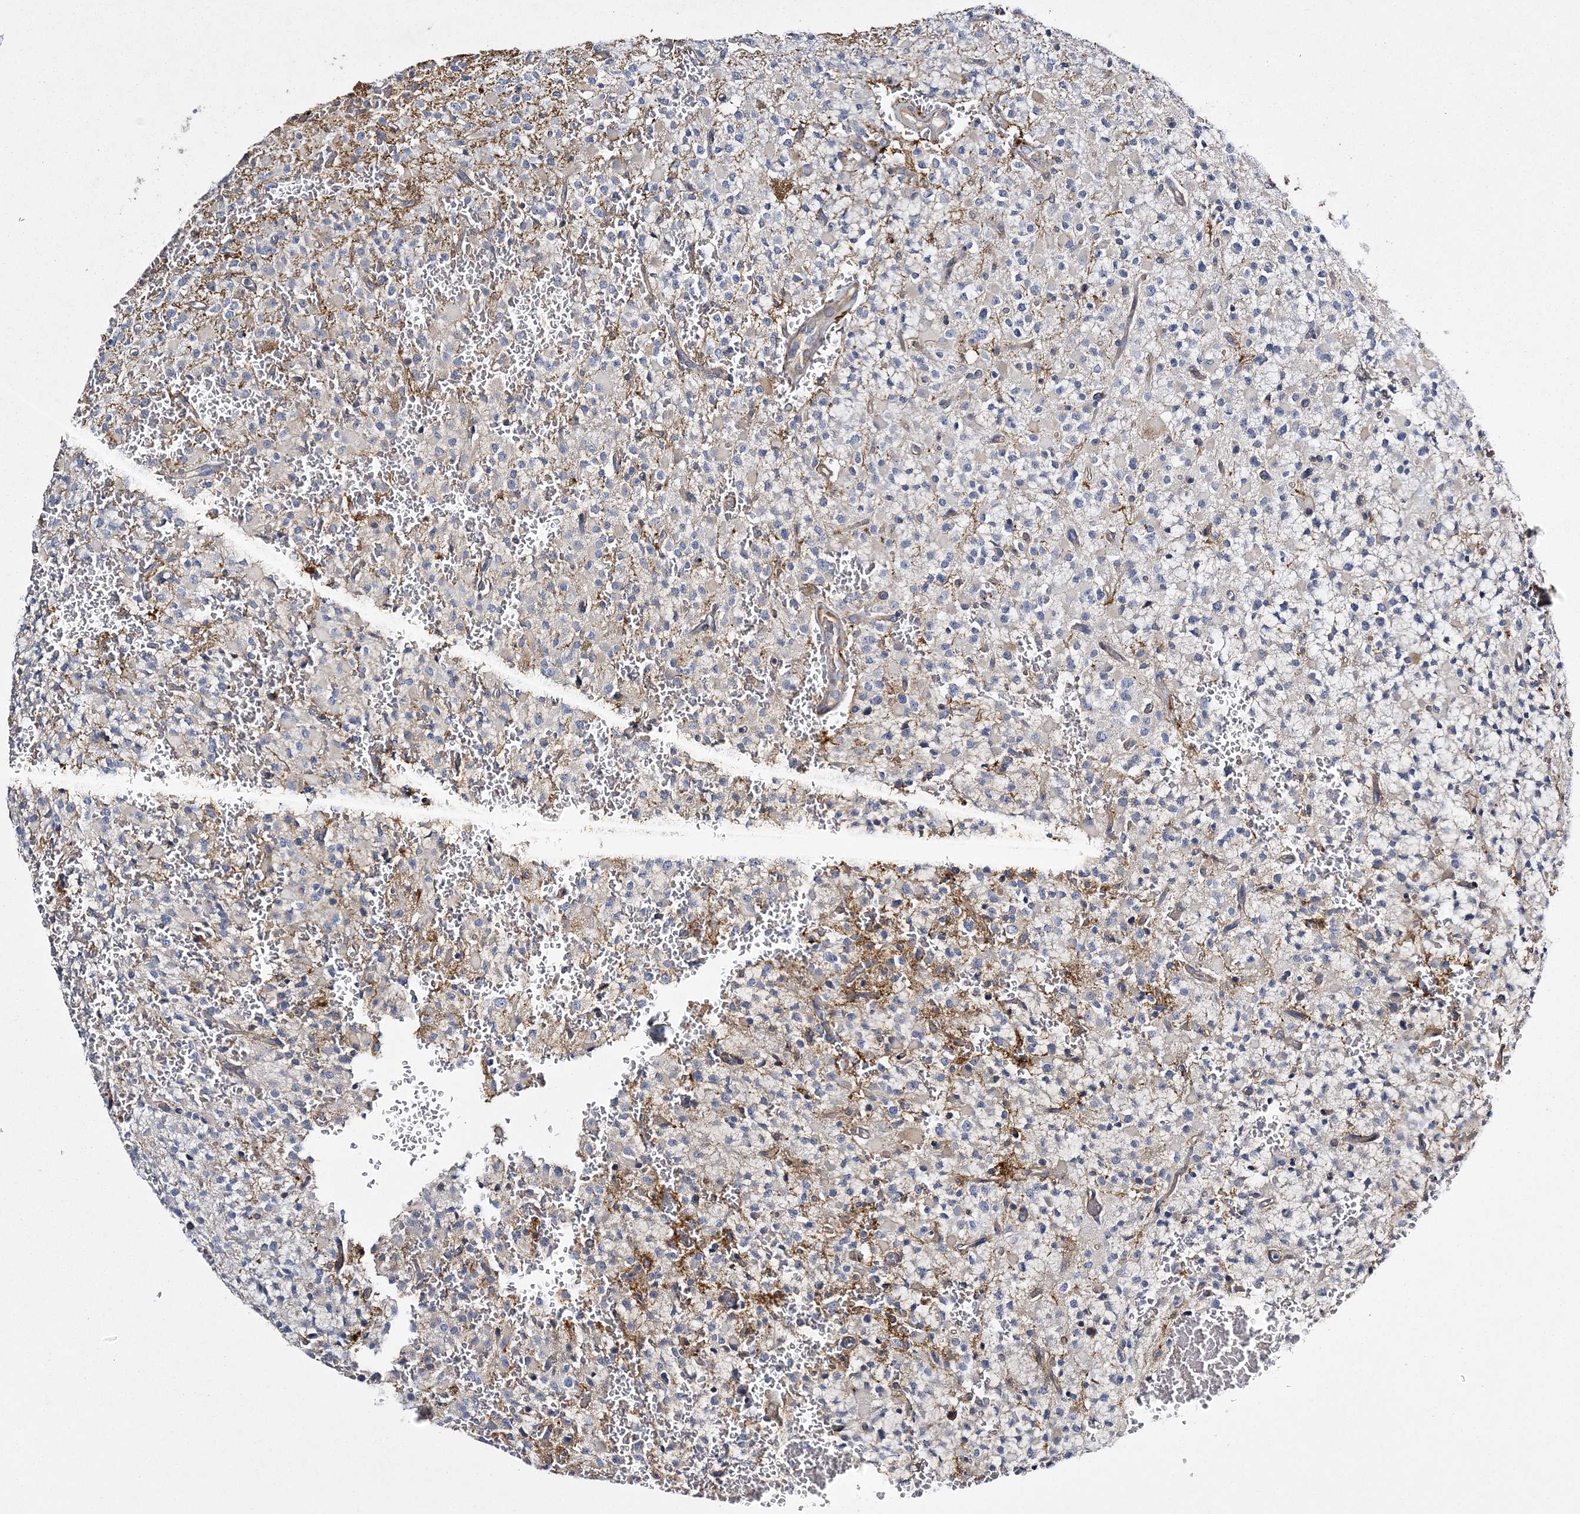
{"staining": {"intensity": "negative", "quantity": "none", "location": "none"}, "tissue": "glioma", "cell_type": "Tumor cells", "image_type": "cancer", "snomed": [{"axis": "morphology", "description": "Glioma, malignant, High grade"}, {"axis": "topography", "description": "Brain"}], "caption": "Micrograph shows no protein expression in tumor cells of malignant glioma (high-grade) tissue.", "gene": "CALN1", "patient": {"sex": "male", "age": 34}}